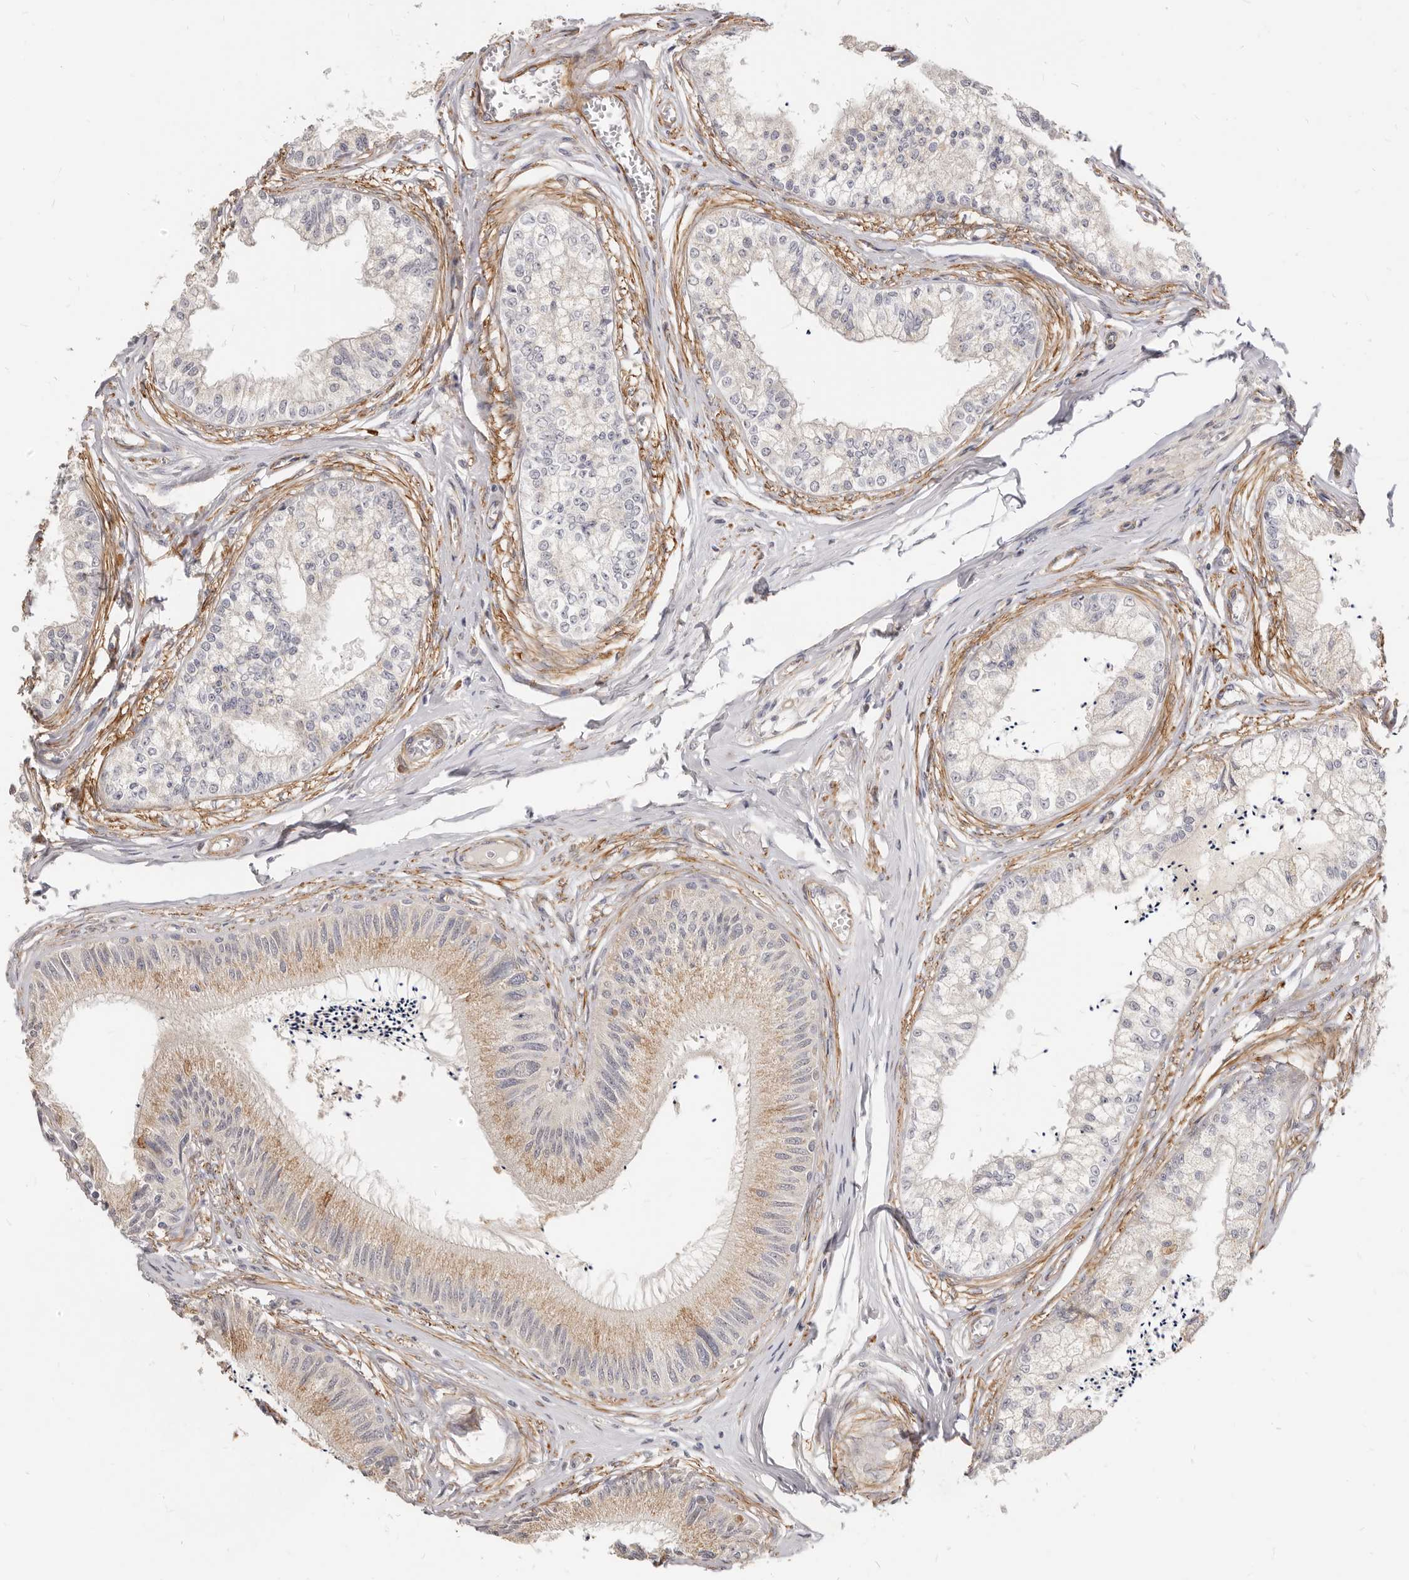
{"staining": {"intensity": "moderate", "quantity": "25%-75%", "location": "cytoplasmic/membranous"}, "tissue": "epididymis", "cell_type": "Glandular cells", "image_type": "normal", "snomed": [{"axis": "morphology", "description": "Normal tissue, NOS"}, {"axis": "topography", "description": "Epididymis"}], "caption": "The photomicrograph displays immunohistochemical staining of benign epididymis. There is moderate cytoplasmic/membranous expression is present in approximately 25%-75% of glandular cells. The protein is stained brown, and the nuclei are stained in blue (DAB IHC with brightfield microscopy, high magnification).", "gene": "RABAC1", "patient": {"sex": "male", "age": 79}}